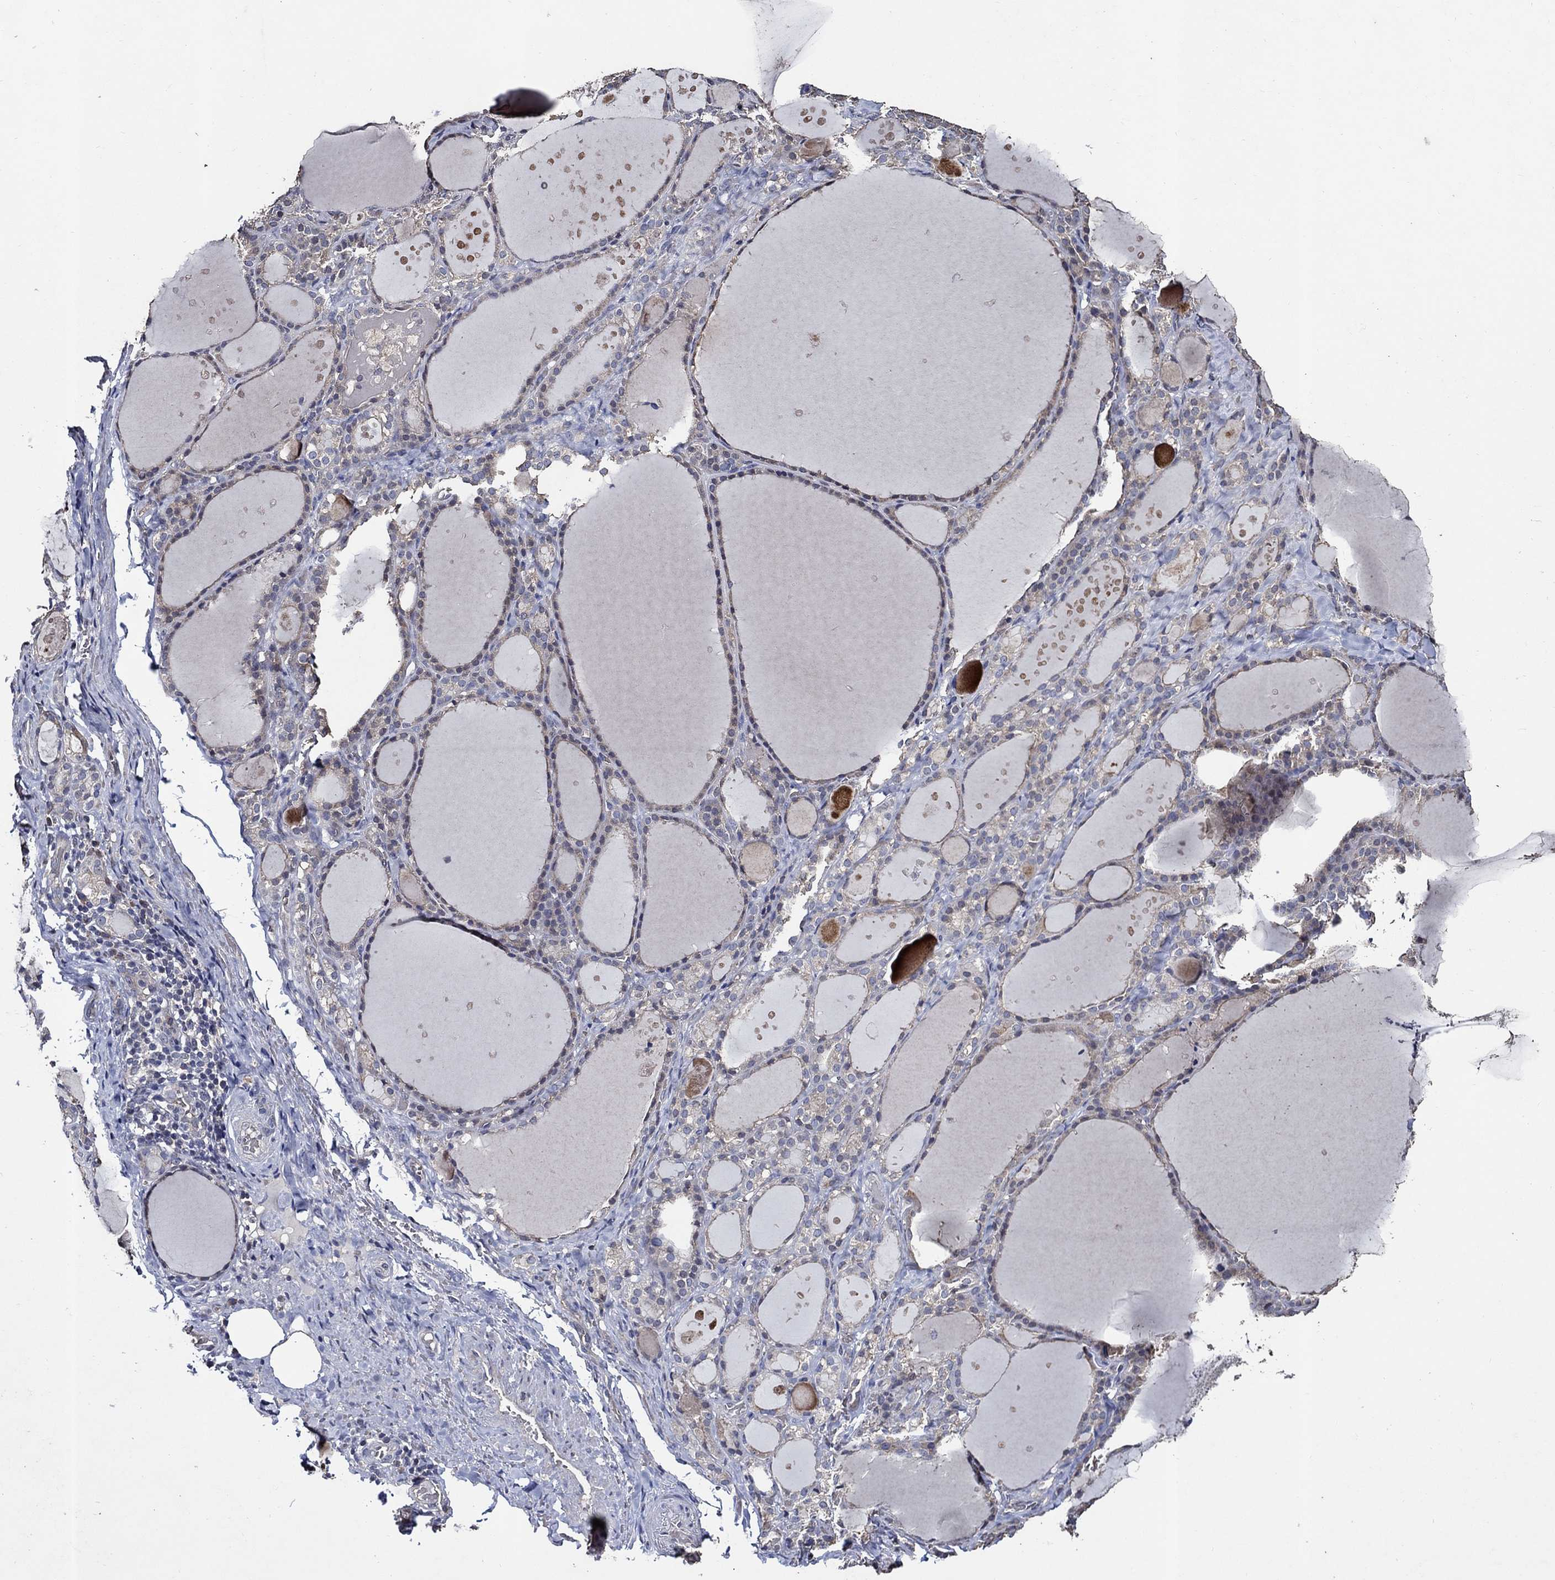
{"staining": {"intensity": "weak", "quantity": "25%-75%", "location": "cytoplasmic/membranous"}, "tissue": "thyroid gland", "cell_type": "Glandular cells", "image_type": "normal", "snomed": [{"axis": "morphology", "description": "Normal tissue, NOS"}, {"axis": "topography", "description": "Thyroid gland"}], "caption": "Immunohistochemical staining of benign human thyroid gland exhibits 25%-75% levels of weak cytoplasmic/membranous protein expression in approximately 25%-75% of glandular cells. The protein of interest is stained brown, and the nuclei are stained in blue (DAB IHC with brightfield microscopy, high magnification).", "gene": "HAP1", "patient": {"sex": "male", "age": 68}}